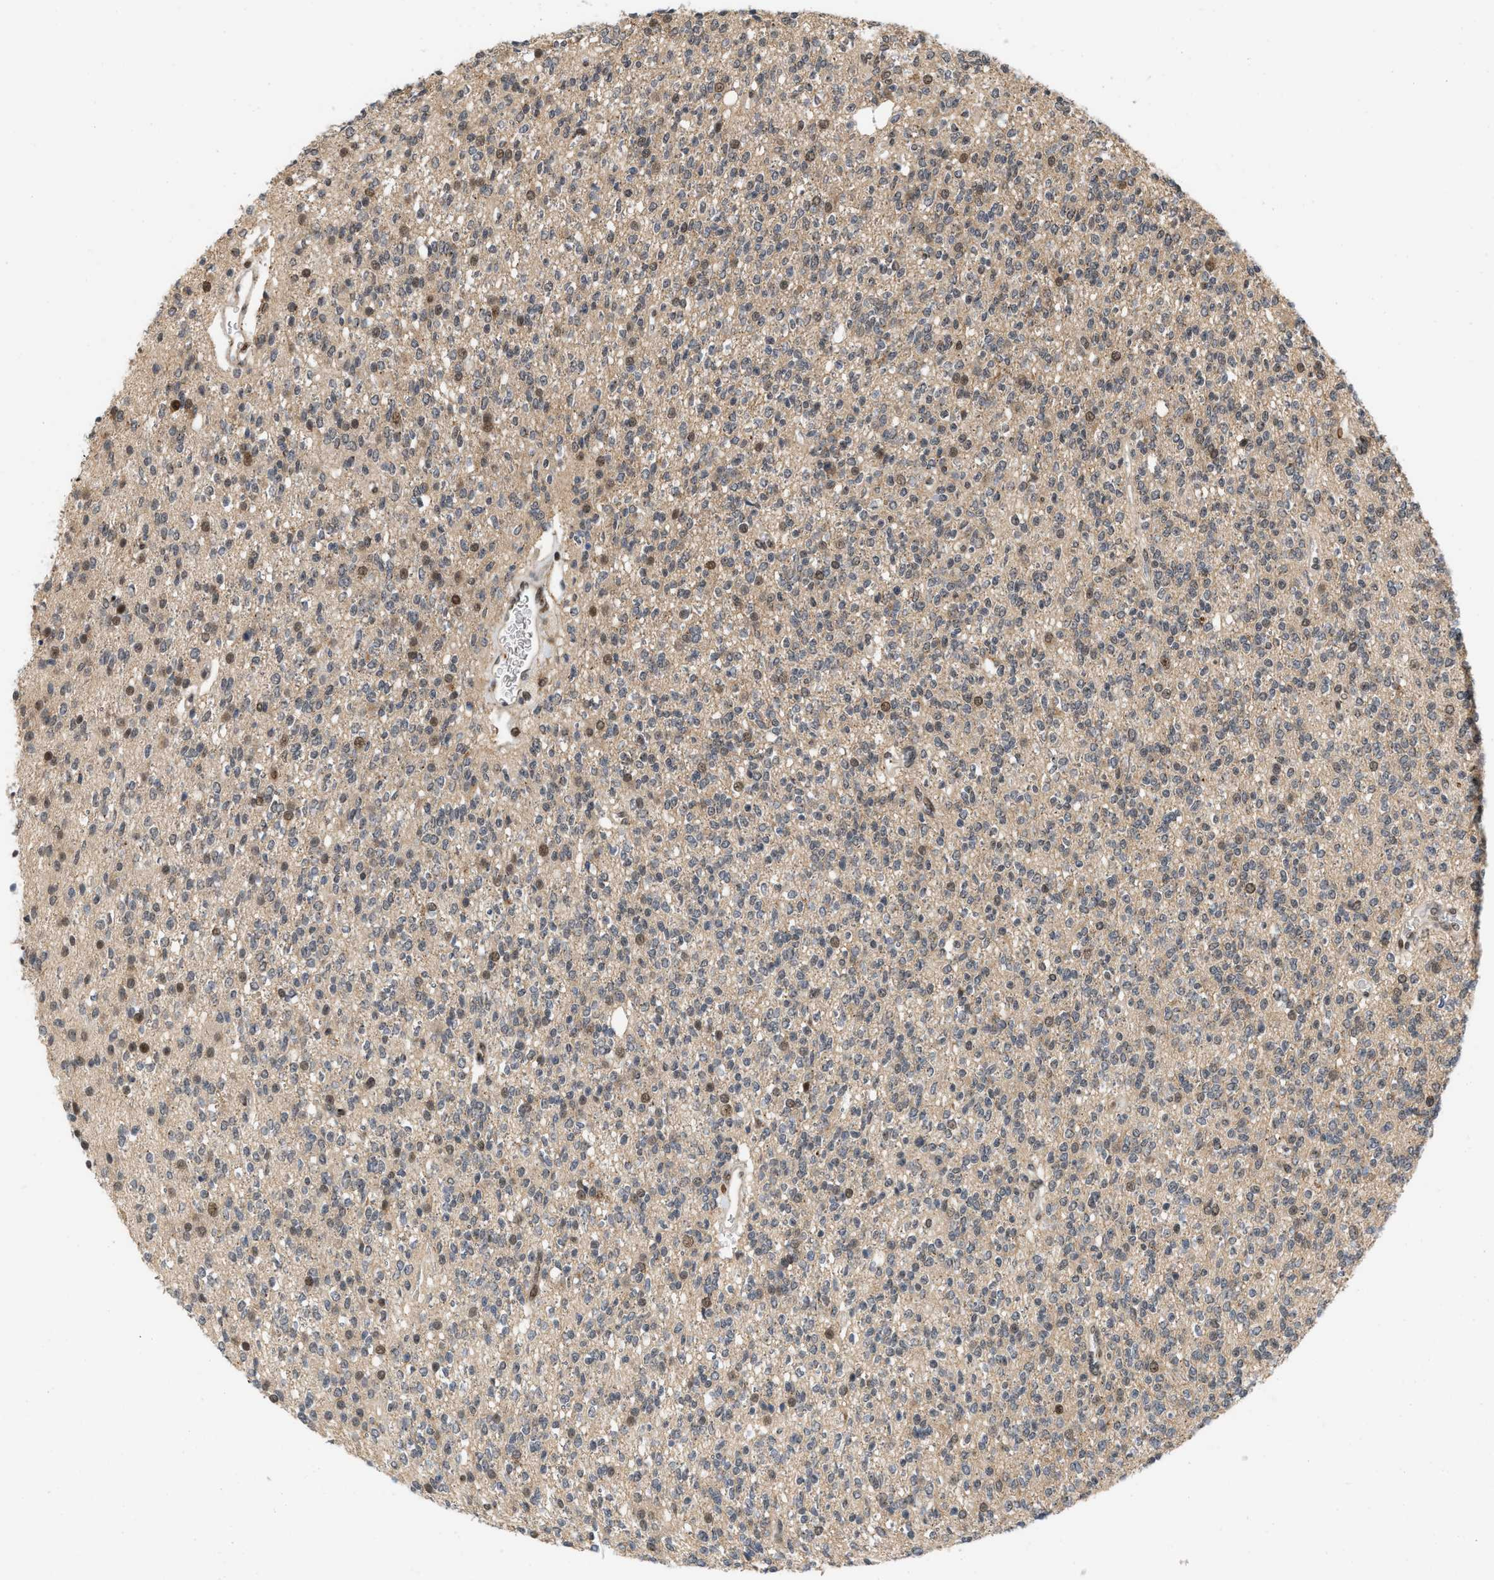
{"staining": {"intensity": "moderate", "quantity": "<25%", "location": "nuclear"}, "tissue": "glioma", "cell_type": "Tumor cells", "image_type": "cancer", "snomed": [{"axis": "morphology", "description": "Glioma, malignant, High grade"}, {"axis": "topography", "description": "Brain"}], "caption": "Immunohistochemical staining of human malignant glioma (high-grade) exhibits low levels of moderate nuclear expression in about <25% of tumor cells.", "gene": "ANKRD11", "patient": {"sex": "male", "age": 34}}